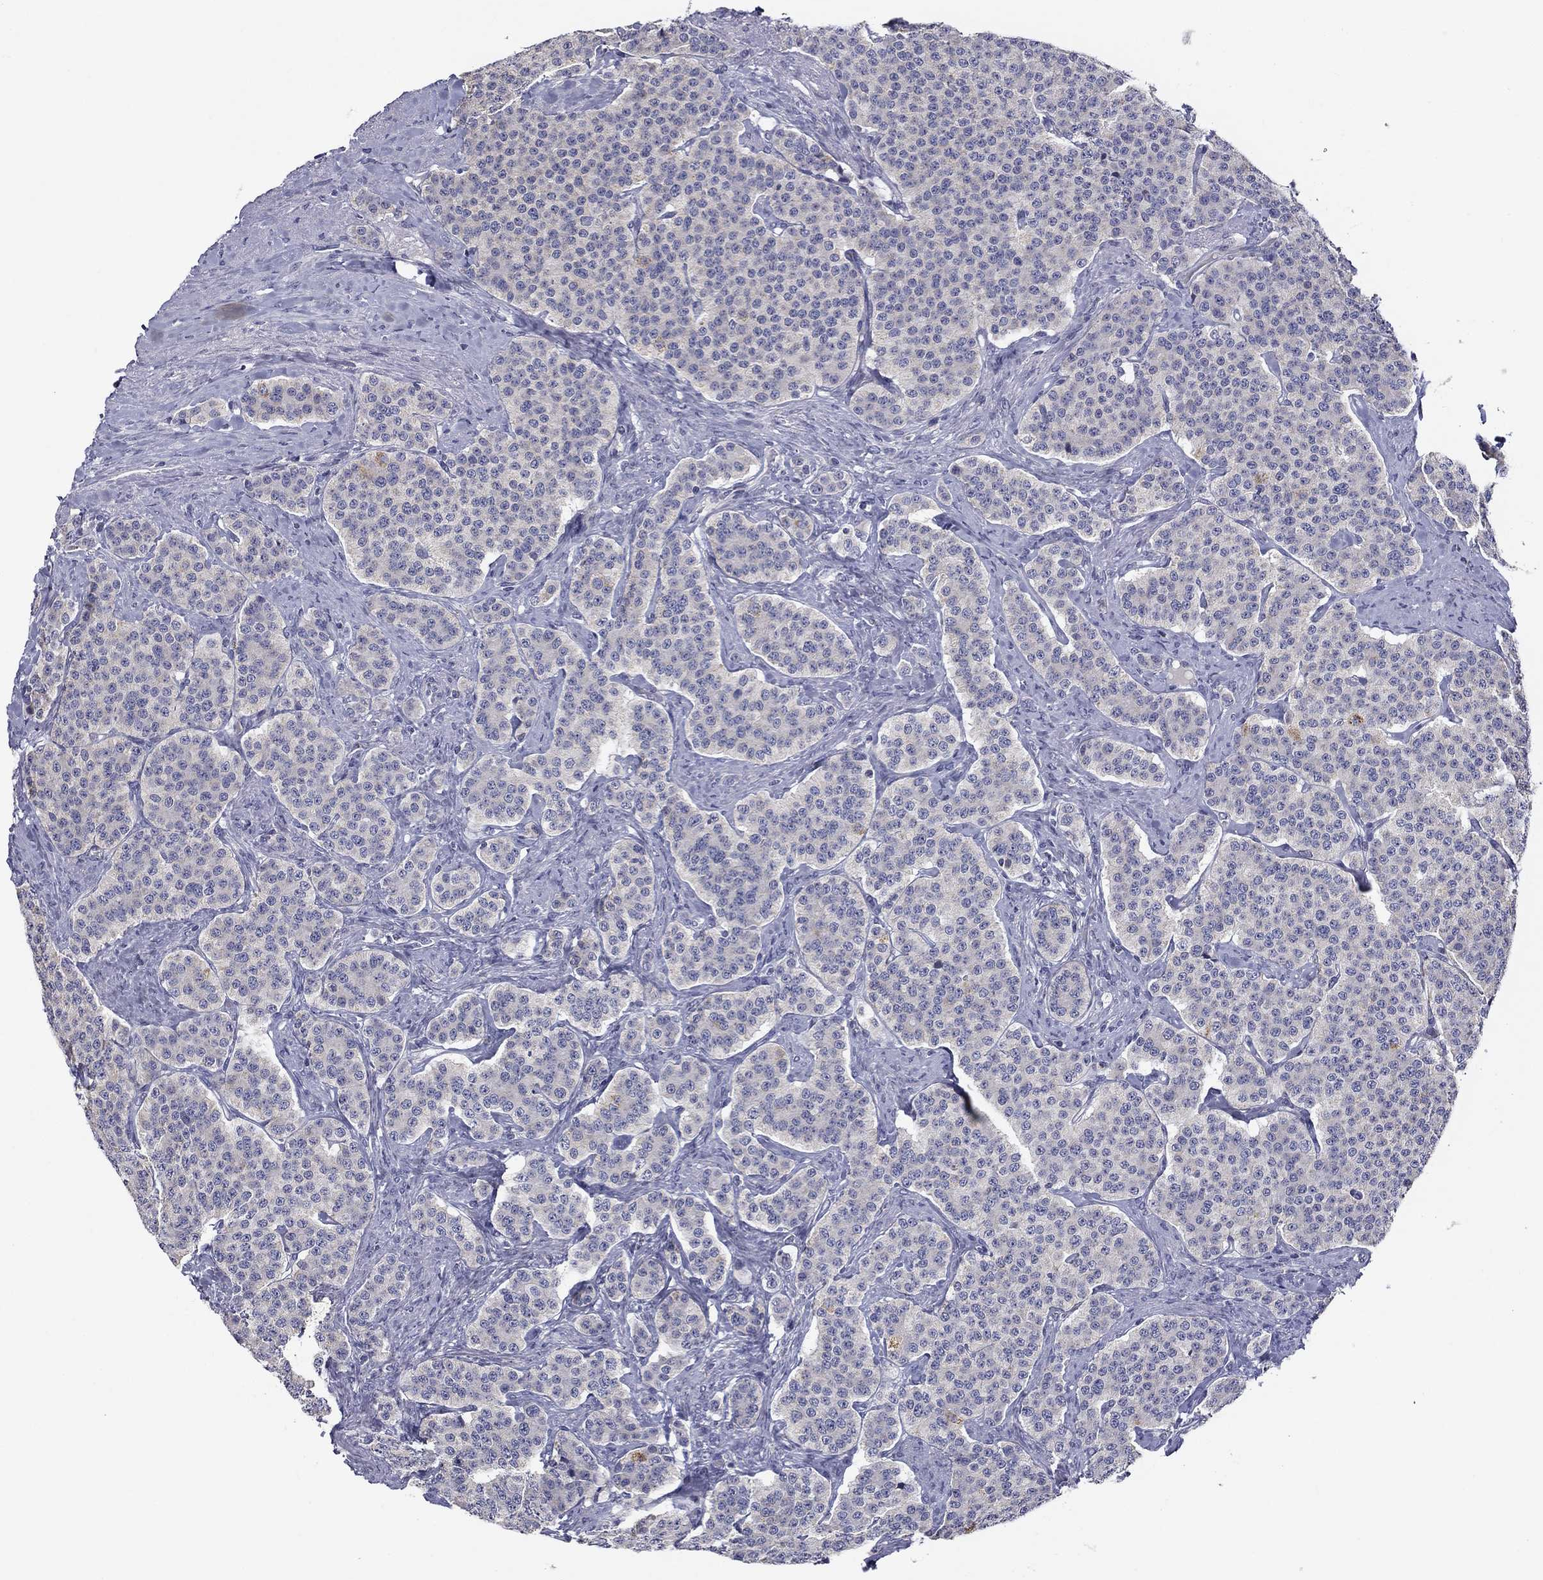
{"staining": {"intensity": "negative", "quantity": "none", "location": "none"}, "tissue": "carcinoid", "cell_type": "Tumor cells", "image_type": "cancer", "snomed": [{"axis": "morphology", "description": "Carcinoid, malignant, NOS"}, {"axis": "topography", "description": "Small intestine"}], "caption": "High magnification brightfield microscopy of malignant carcinoid stained with DAB (brown) and counterstained with hematoxylin (blue): tumor cells show no significant positivity.", "gene": "SPATA7", "patient": {"sex": "female", "age": 58}}